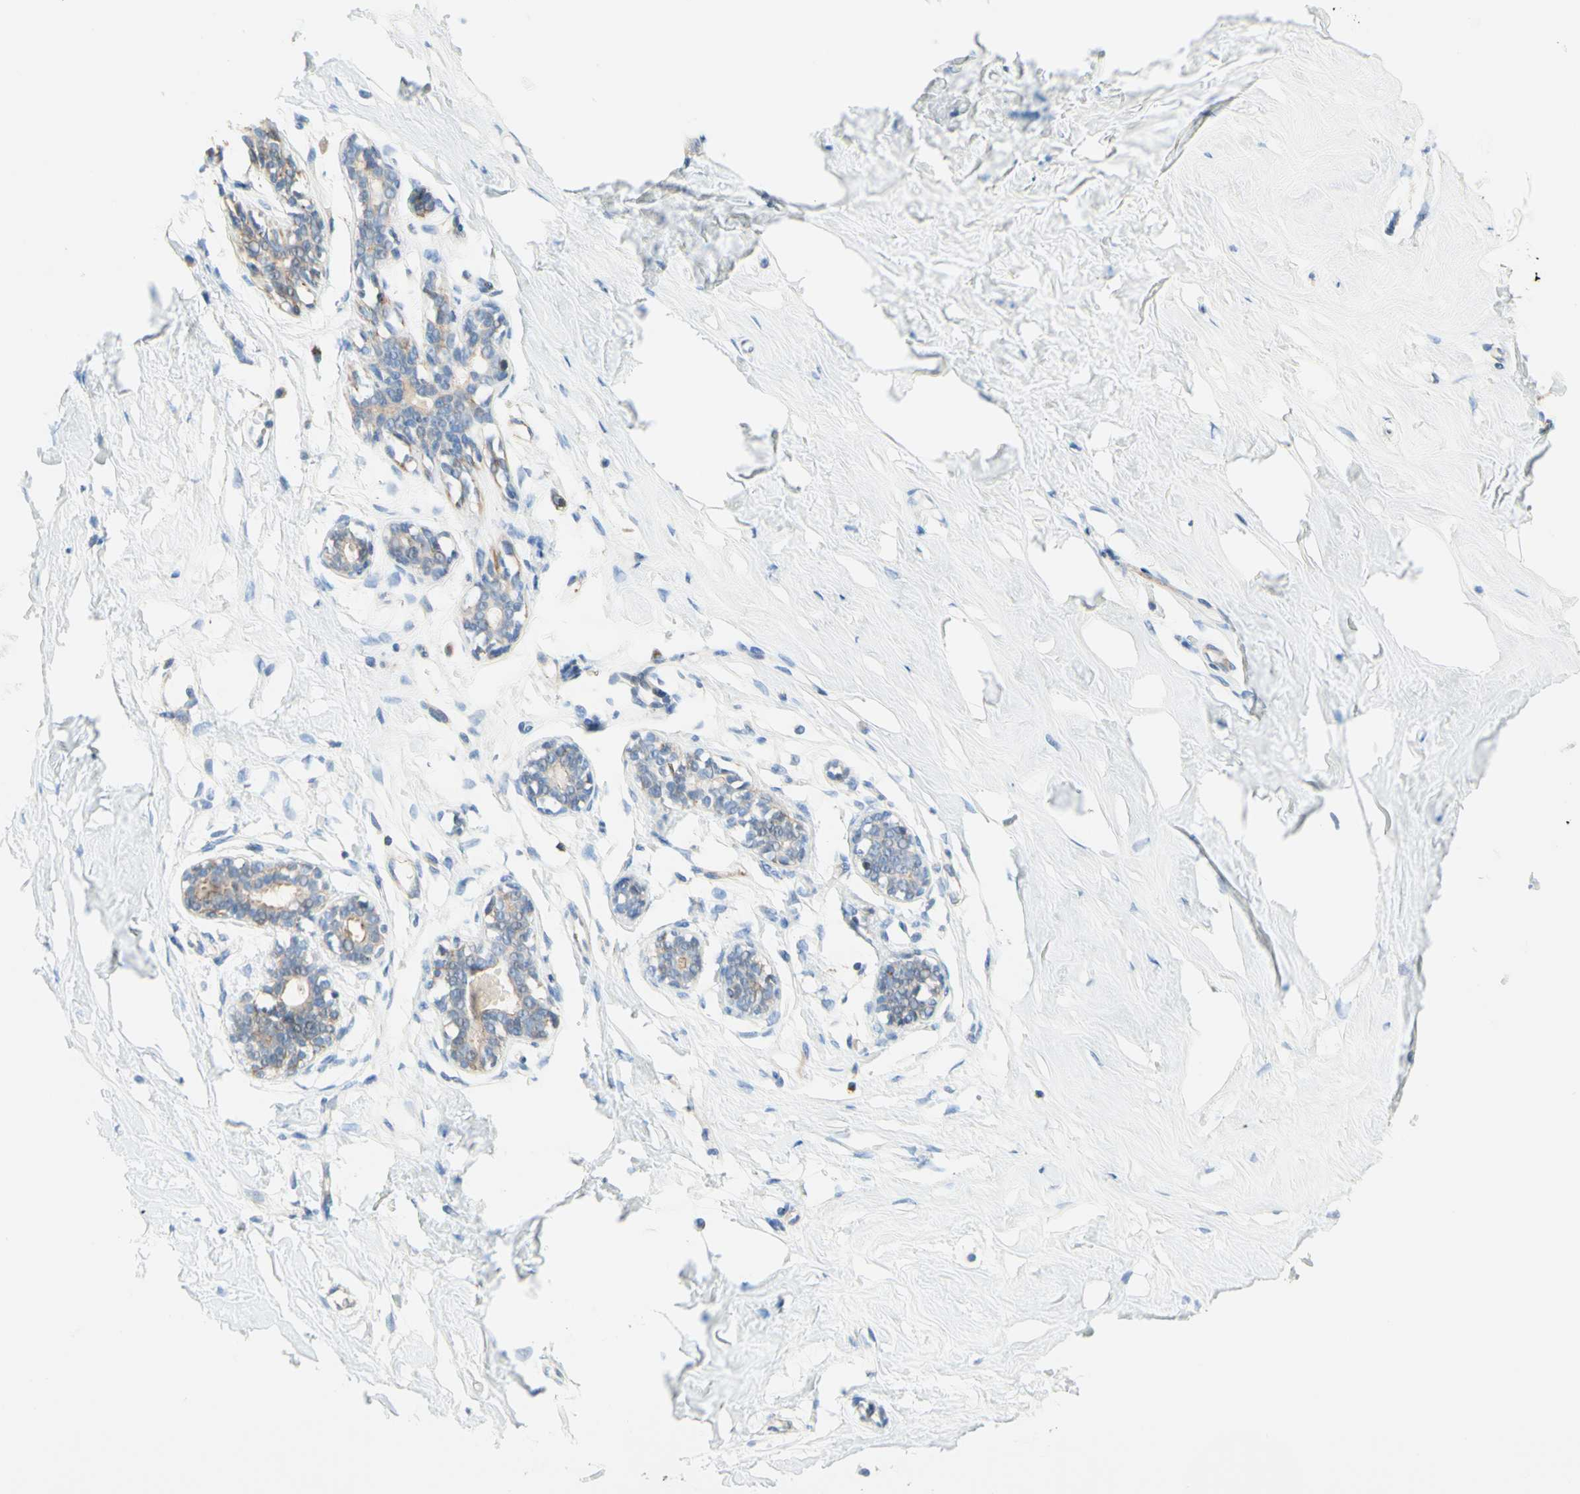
{"staining": {"intensity": "negative", "quantity": "none", "location": "none"}, "tissue": "breast", "cell_type": "Adipocytes", "image_type": "normal", "snomed": [{"axis": "morphology", "description": "Normal tissue, NOS"}, {"axis": "topography", "description": "Breast"}], "caption": "An immunohistochemistry image of benign breast is shown. There is no staining in adipocytes of breast. (Immunohistochemistry (ihc), brightfield microscopy, high magnification).", "gene": "SEMA4C", "patient": {"sex": "female", "age": 23}}